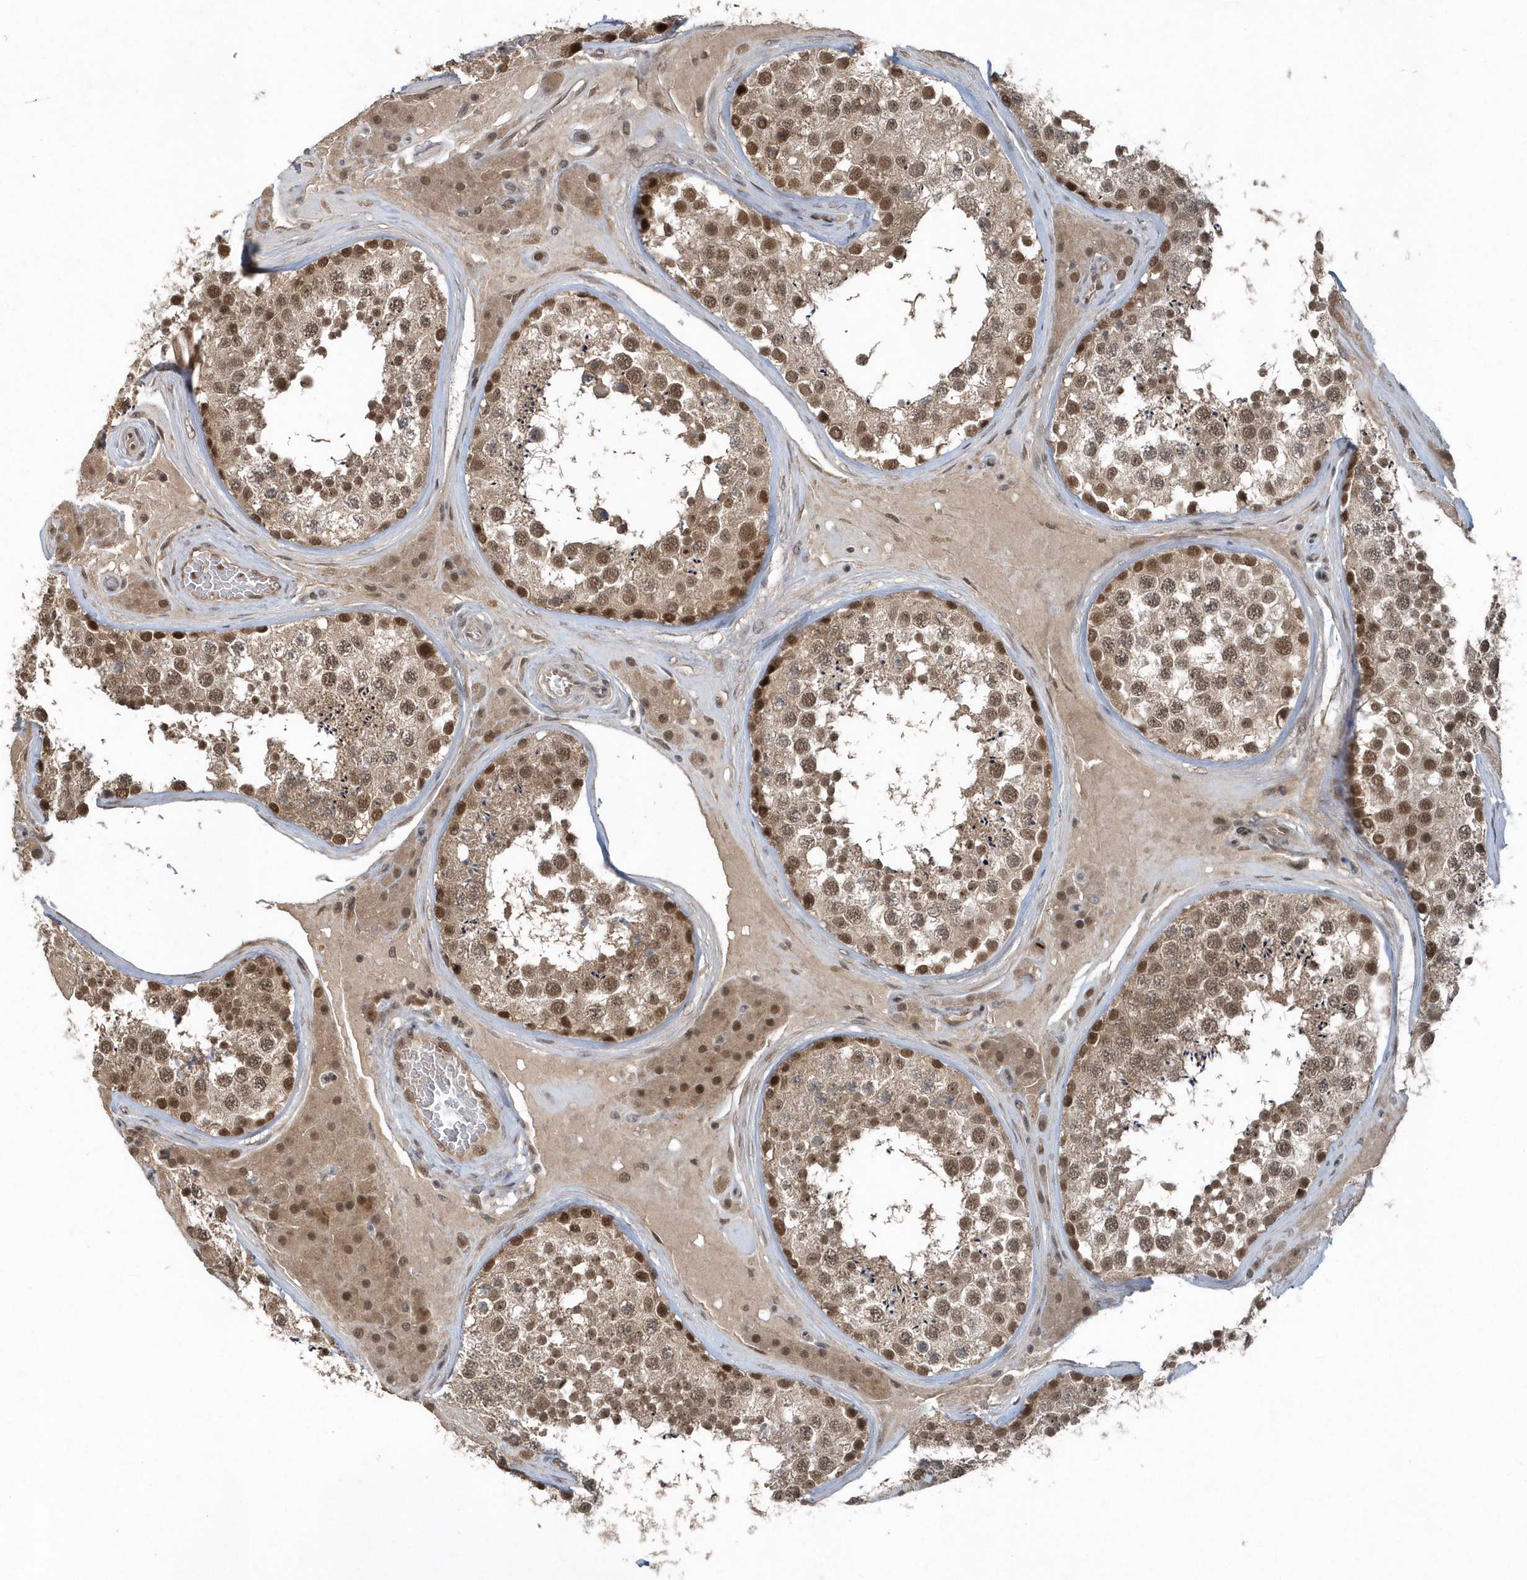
{"staining": {"intensity": "moderate", "quantity": ">75%", "location": "nuclear"}, "tissue": "testis", "cell_type": "Cells in seminiferous ducts", "image_type": "normal", "snomed": [{"axis": "morphology", "description": "Normal tissue, NOS"}, {"axis": "topography", "description": "Testis"}], "caption": "Human testis stained for a protein (brown) reveals moderate nuclear positive expression in about >75% of cells in seminiferous ducts.", "gene": "QTRT2", "patient": {"sex": "male", "age": 46}}